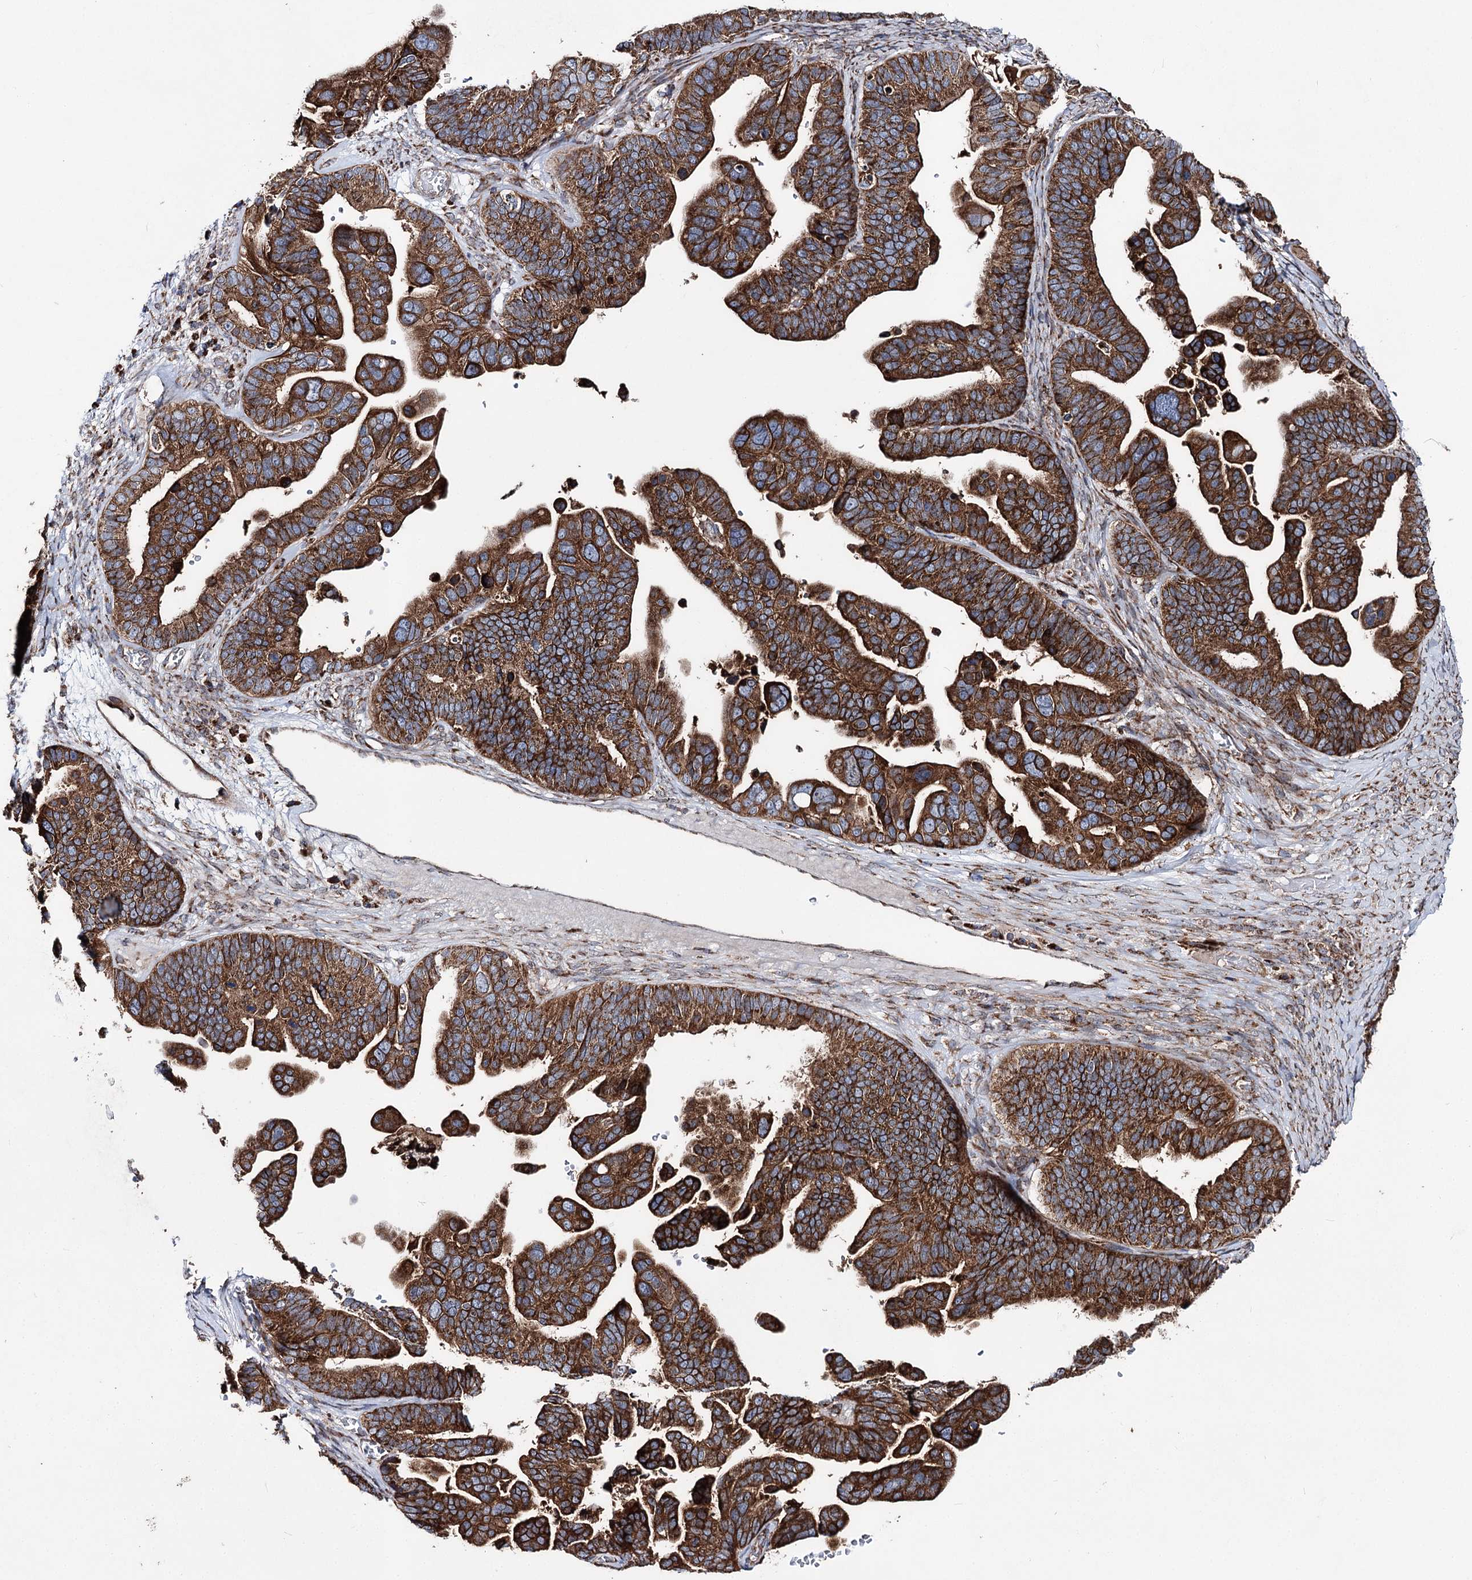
{"staining": {"intensity": "moderate", "quantity": ">75%", "location": "cytoplasmic/membranous"}, "tissue": "ovarian cancer", "cell_type": "Tumor cells", "image_type": "cancer", "snomed": [{"axis": "morphology", "description": "Cystadenocarcinoma, serous, NOS"}, {"axis": "topography", "description": "Ovary"}], "caption": "Human ovarian cancer (serous cystadenocarcinoma) stained with a protein marker exhibits moderate staining in tumor cells.", "gene": "MSANTD2", "patient": {"sex": "female", "age": 56}}